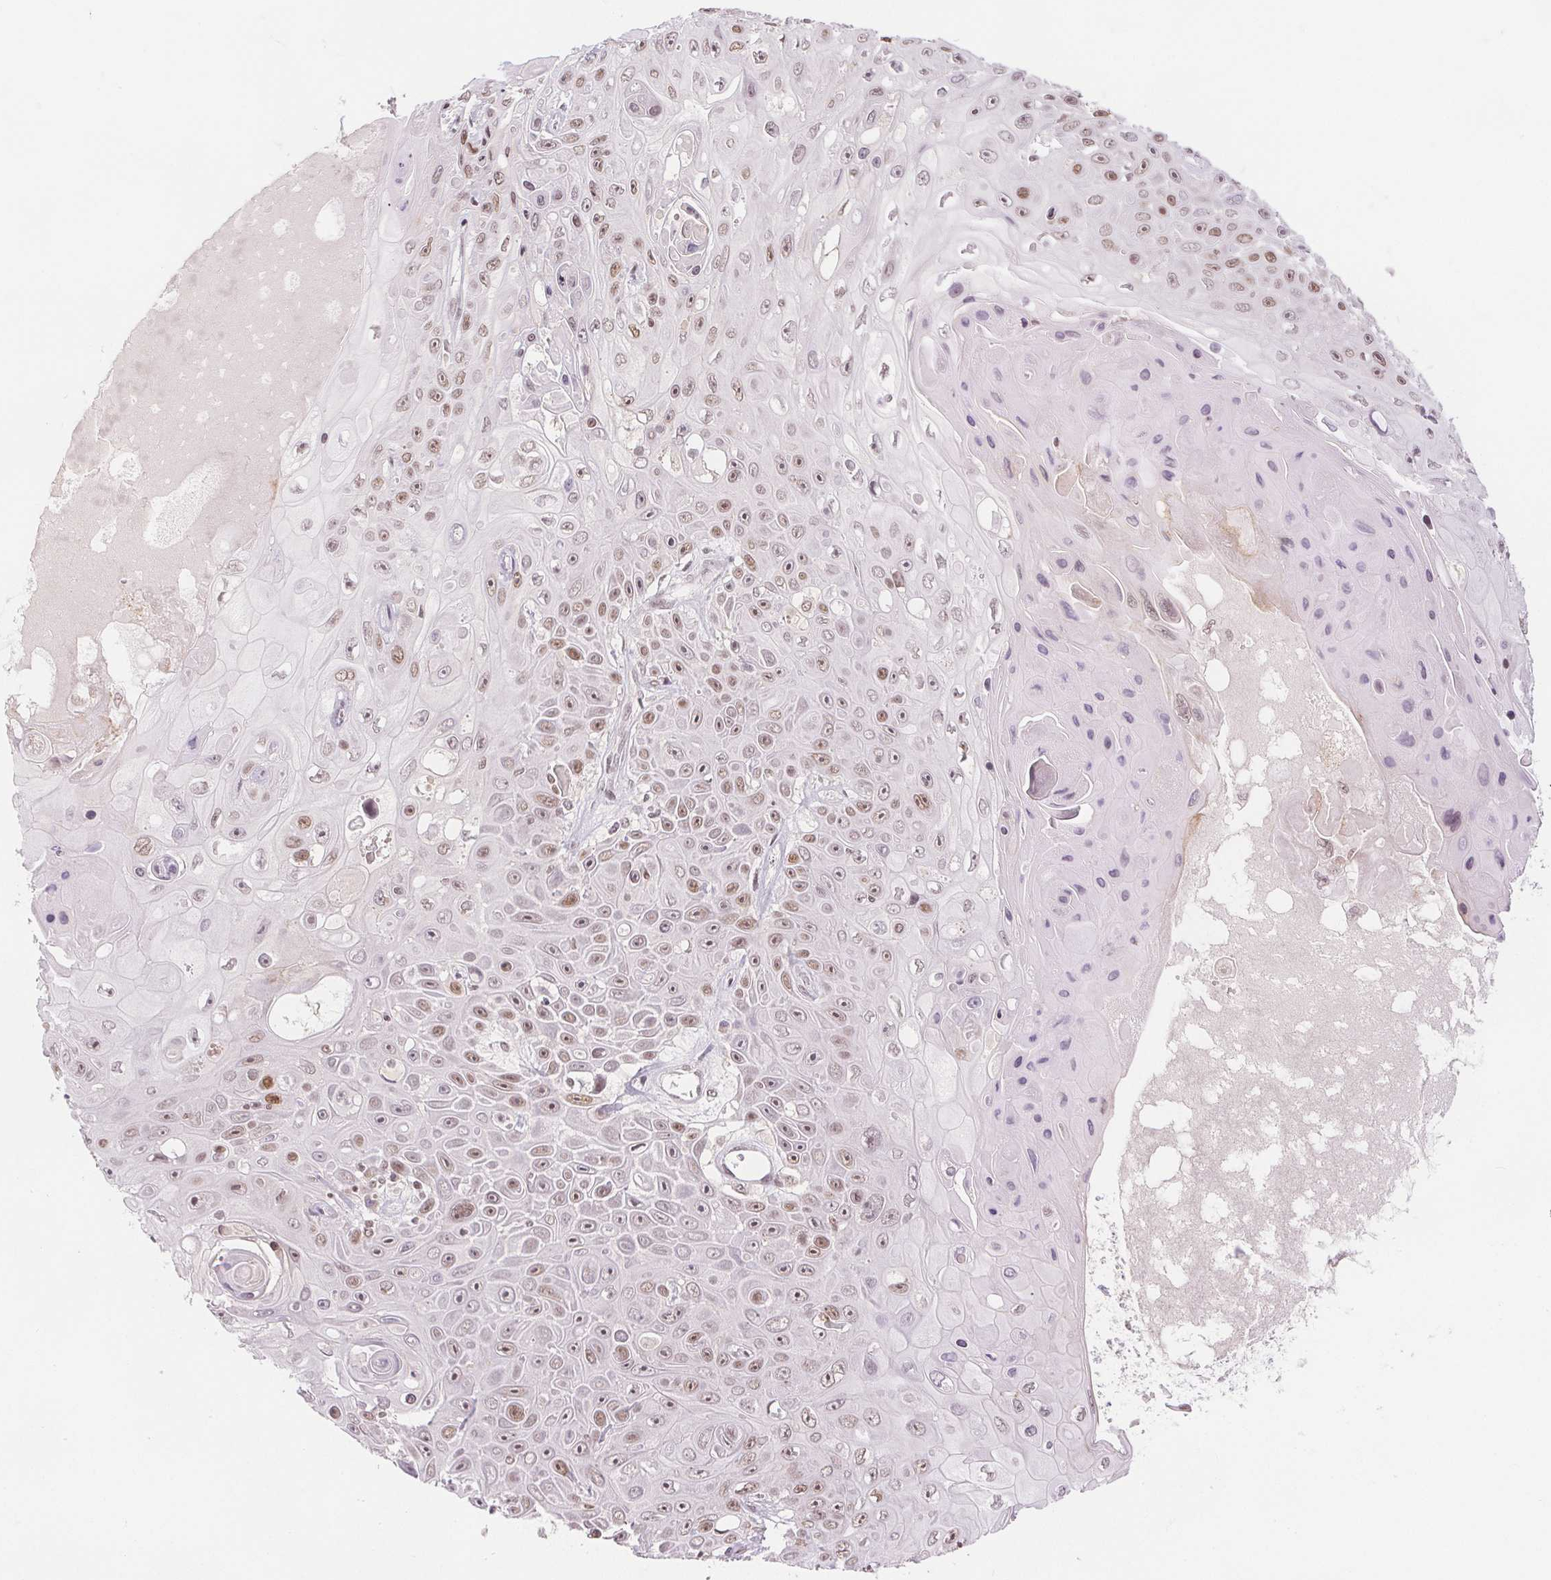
{"staining": {"intensity": "moderate", "quantity": ">75%", "location": "nuclear"}, "tissue": "skin cancer", "cell_type": "Tumor cells", "image_type": "cancer", "snomed": [{"axis": "morphology", "description": "Squamous cell carcinoma, NOS"}, {"axis": "topography", "description": "Skin"}], "caption": "Immunohistochemistry histopathology image of neoplastic tissue: human squamous cell carcinoma (skin) stained using IHC exhibits medium levels of moderate protein expression localized specifically in the nuclear of tumor cells, appearing as a nuclear brown color.", "gene": "DEK", "patient": {"sex": "male", "age": 82}}